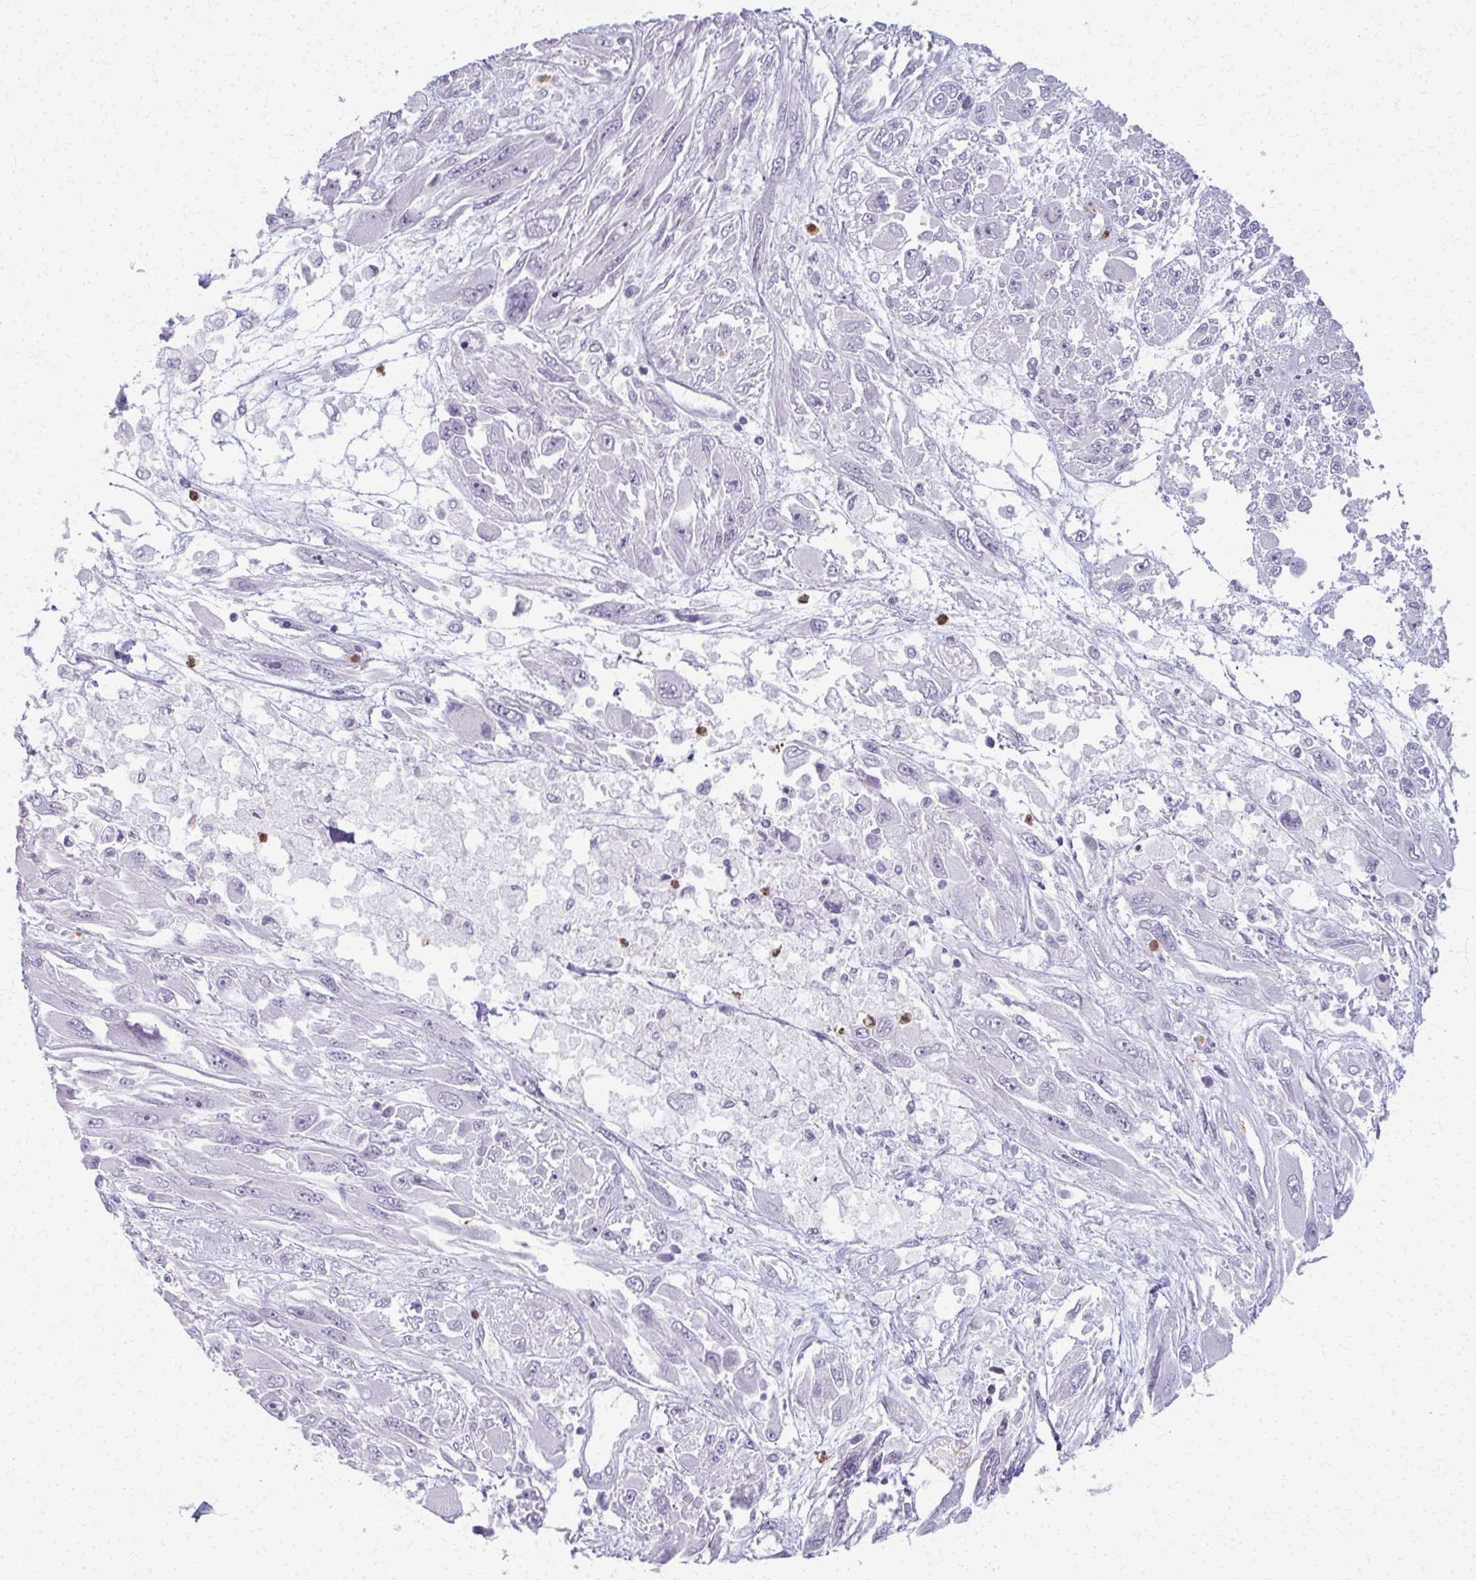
{"staining": {"intensity": "negative", "quantity": "none", "location": "none"}, "tissue": "melanoma", "cell_type": "Tumor cells", "image_type": "cancer", "snomed": [{"axis": "morphology", "description": "Malignant melanoma, NOS"}, {"axis": "topography", "description": "Skin"}], "caption": "This is a photomicrograph of immunohistochemistry staining of malignant melanoma, which shows no positivity in tumor cells.", "gene": "CA3", "patient": {"sex": "female", "age": 91}}